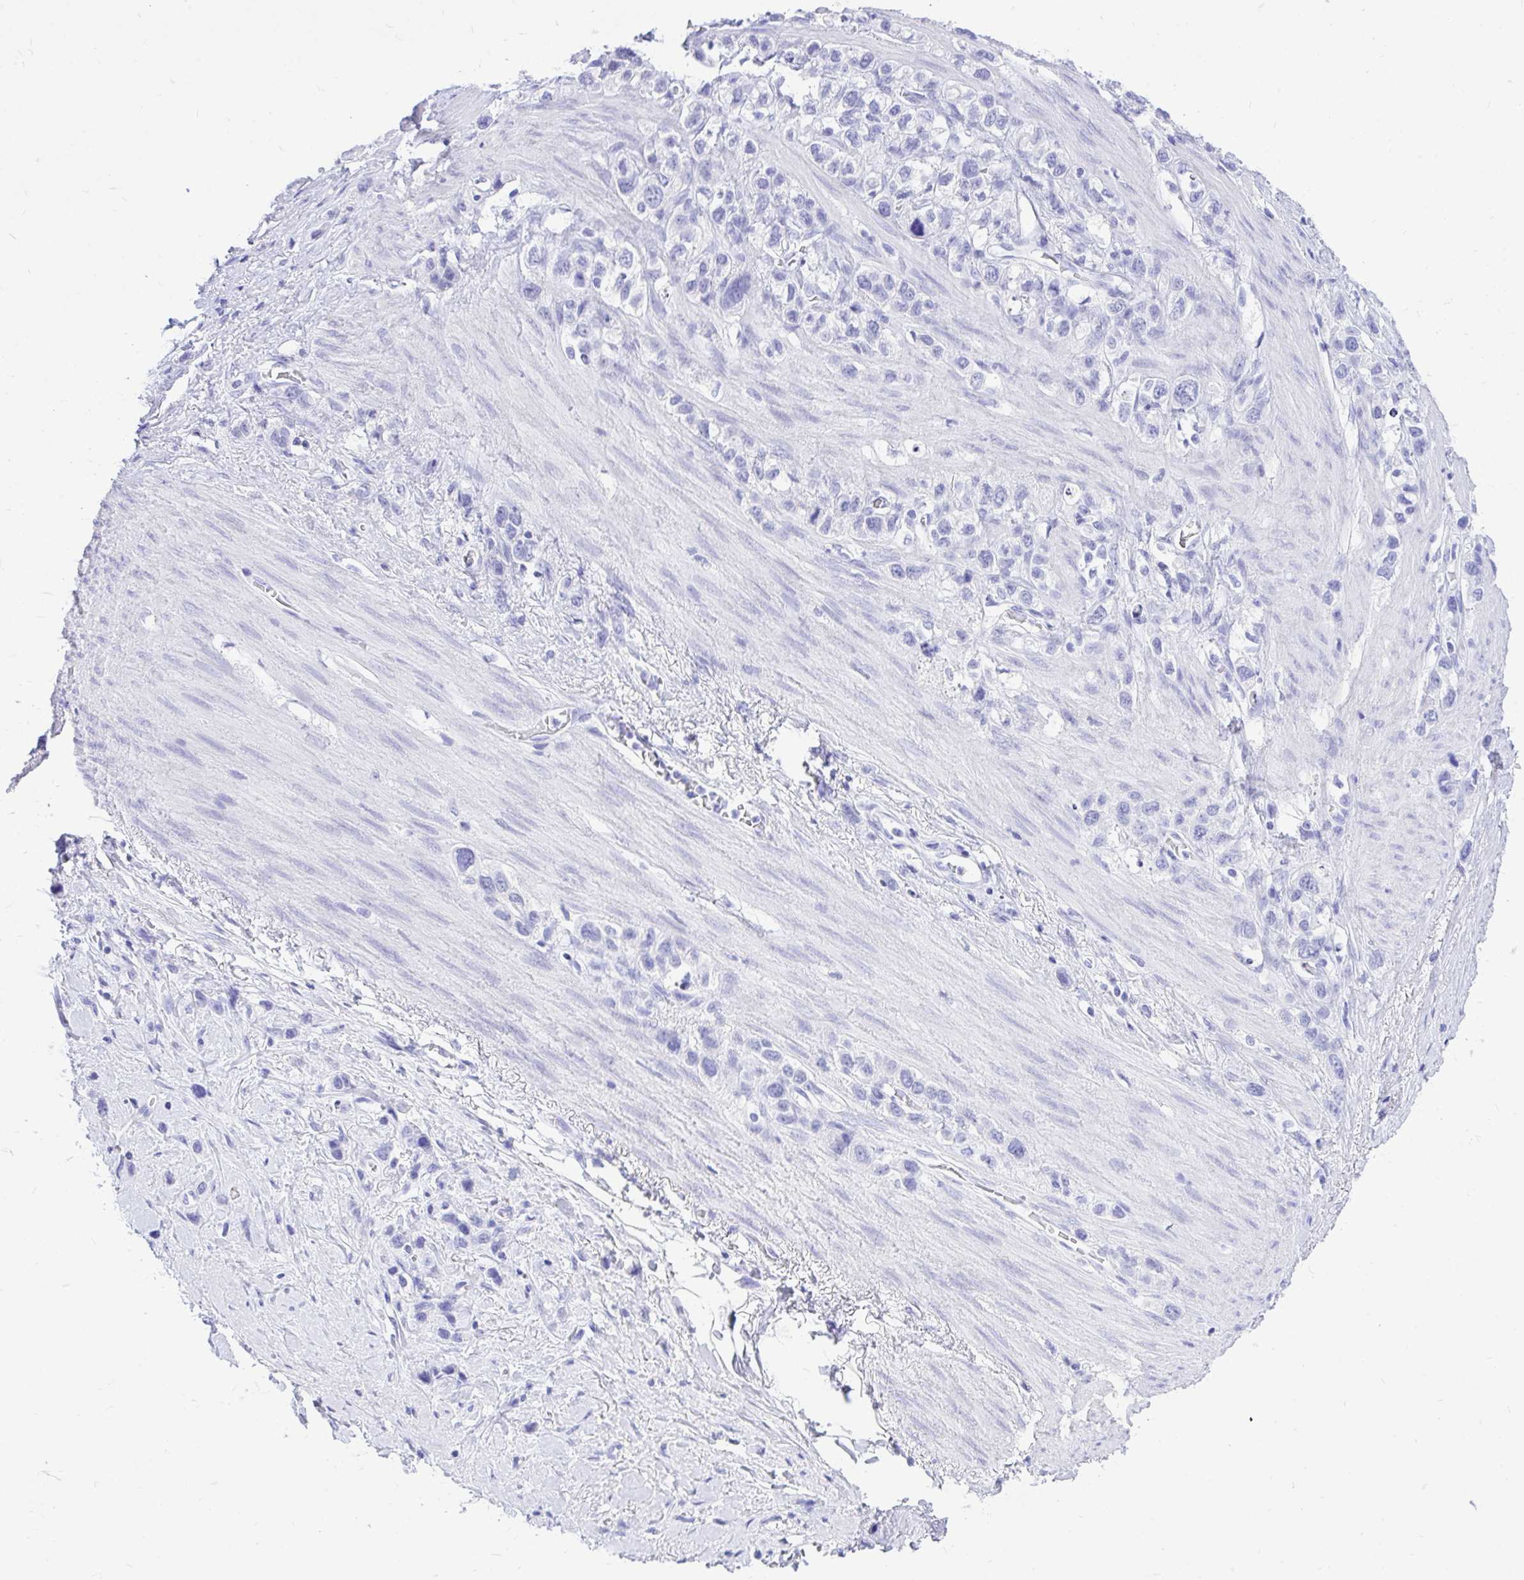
{"staining": {"intensity": "negative", "quantity": "none", "location": "none"}, "tissue": "stomach cancer", "cell_type": "Tumor cells", "image_type": "cancer", "snomed": [{"axis": "morphology", "description": "Adenocarcinoma, NOS"}, {"axis": "topography", "description": "Stomach"}], "caption": "High power microscopy photomicrograph of an IHC histopathology image of stomach cancer, revealing no significant staining in tumor cells. The staining was performed using DAB (3,3'-diaminobenzidine) to visualize the protein expression in brown, while the nuclei were stained in blue with hematoxylin (Magnification: 20x).", "gene": "MON1A", "patient": {"sex": "female", "age": 65}}